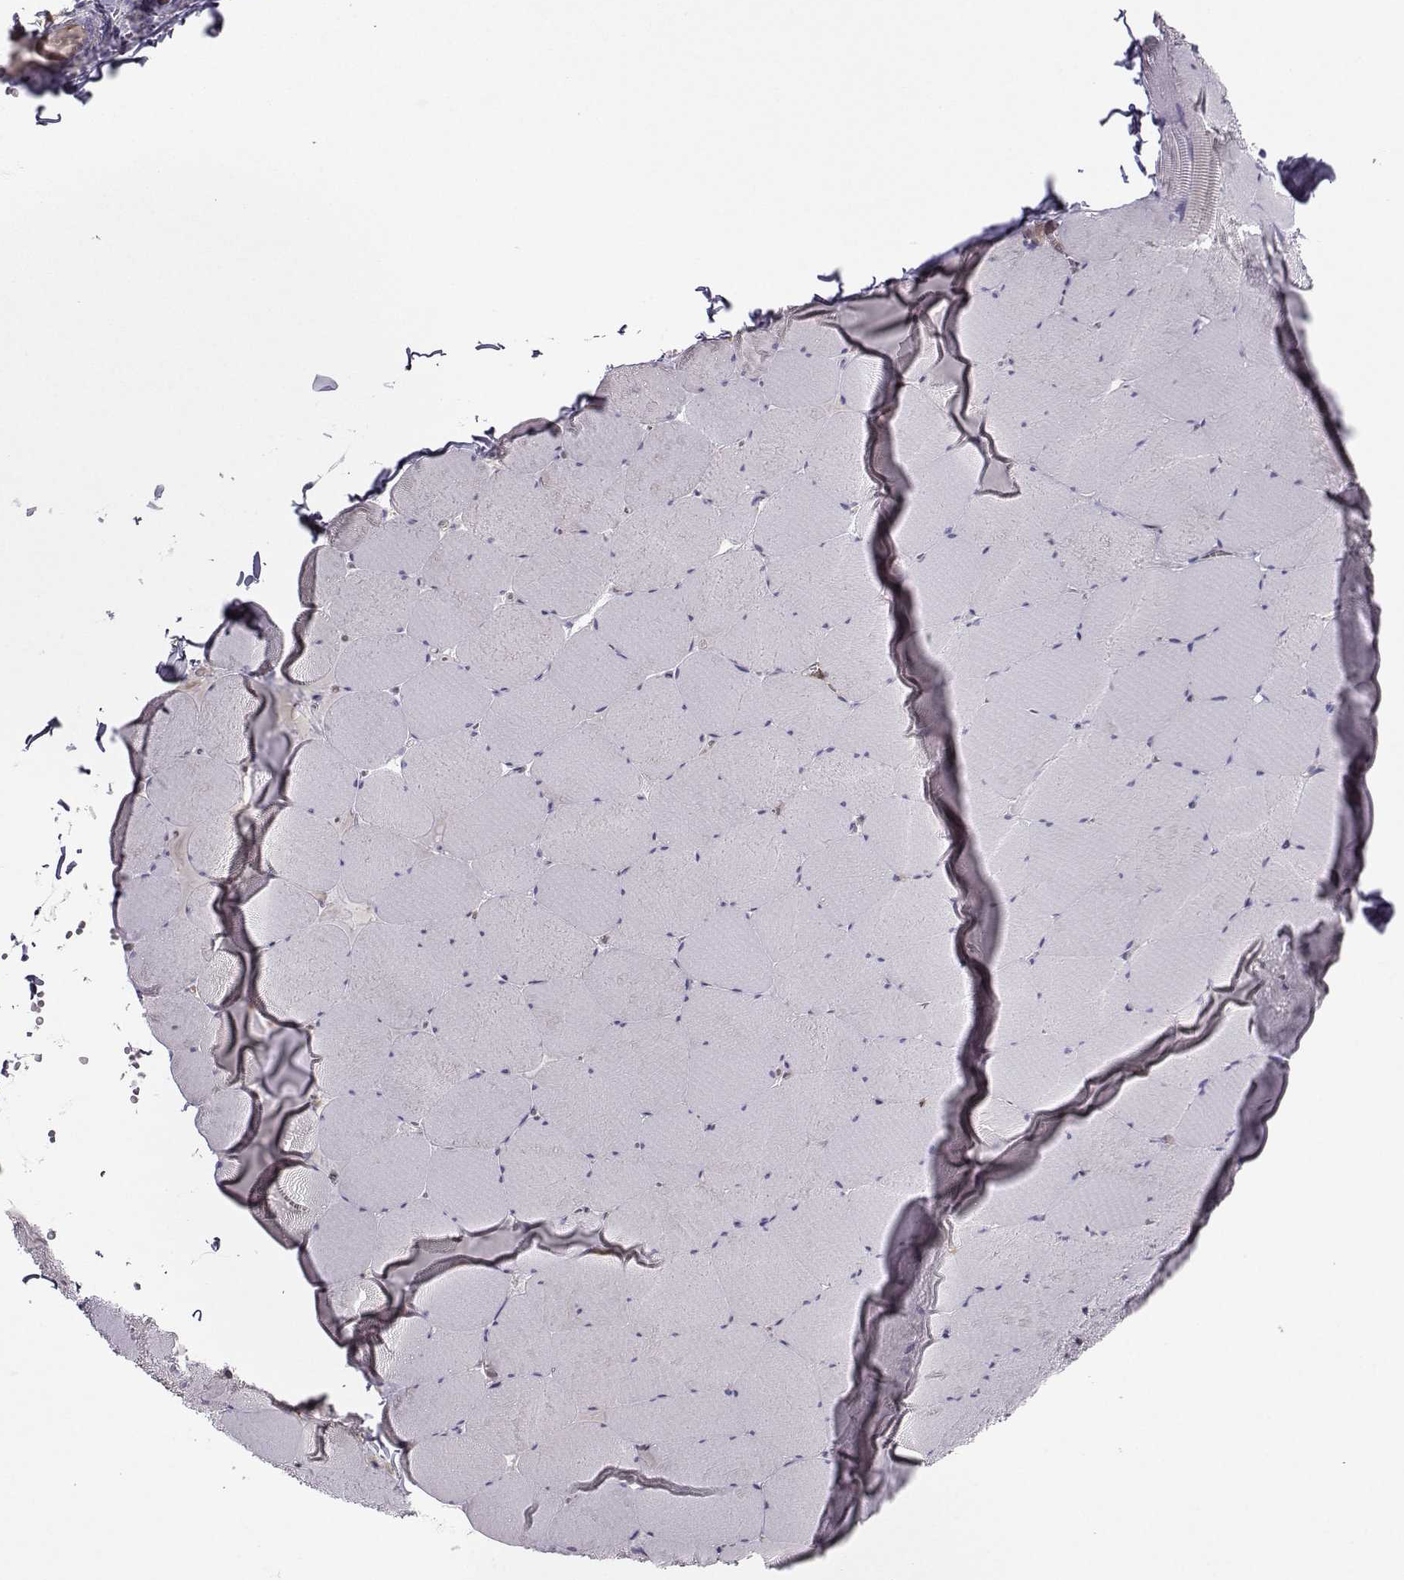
{"staining": {"intensity": "negative", "quantity": "none", "location": "none"}, "tissue": "skeletal muscle", "cell_type": "Myocytes", "image_type": "normal", "snomed": [{"axis": "morphology", "description": "Normal tissue, NOS"}, {"axis": "morphology", "description": "Malignant melanoma, Metastatic site"}, {"axis": "topography", "description": "Skeletal muscle"}], "caption": "Immunohistochemistry (IHC) image of benign skeletal muscle: skeletal muscle stained with DAB shows no significant protein positivity in myocytes.", "gene": "NQO1", "patient": {"sex": "male", "age": 50}}